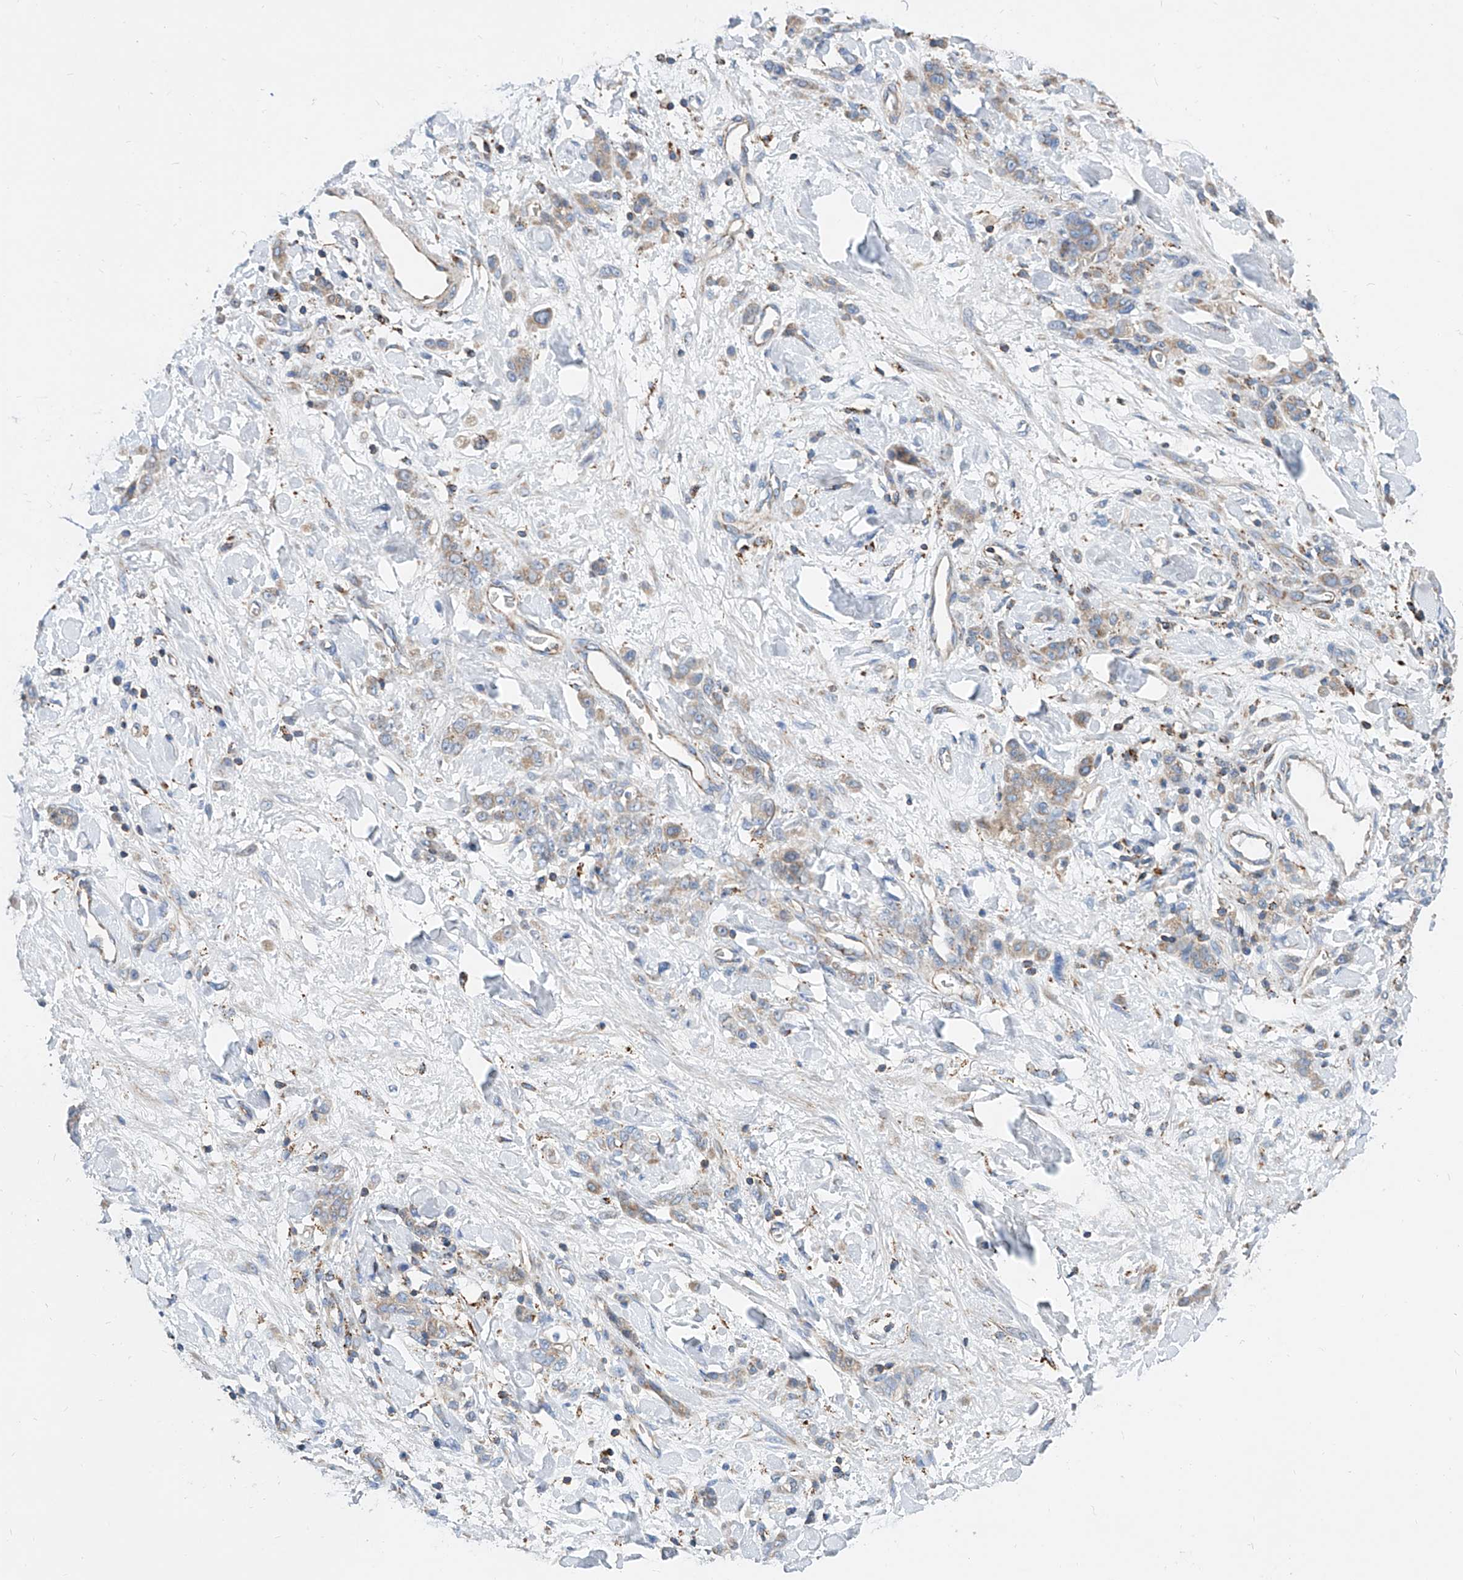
{"staining": {"intensity": "weak", "quantity": "25%-75%", "location": "cytoplasmic/membranous"}, "tissue": "stomach cancer", "cell_type": "Tumor cells", "image_type": "cancer", "snomed": [{"axis": "morphology", "description": "Normal tissue, NOS"}, {"axis": "morphology", "description": "Adenocarcinoma, NOS"}, {"axis": "topography", "description": "Stomach"}], "caption": "The image demonstrates staining of stomach adenocarcinoma, revealing weak cytoplasmic/membranous protein expression (brown color) within tumor cells. The staining was performed using DAB, with brown indicating positive protein expression. Nuclei are stained blue with hematoxylin.", "gene": "CPNE5", "patient": {"sex": "male", "age": 82}}